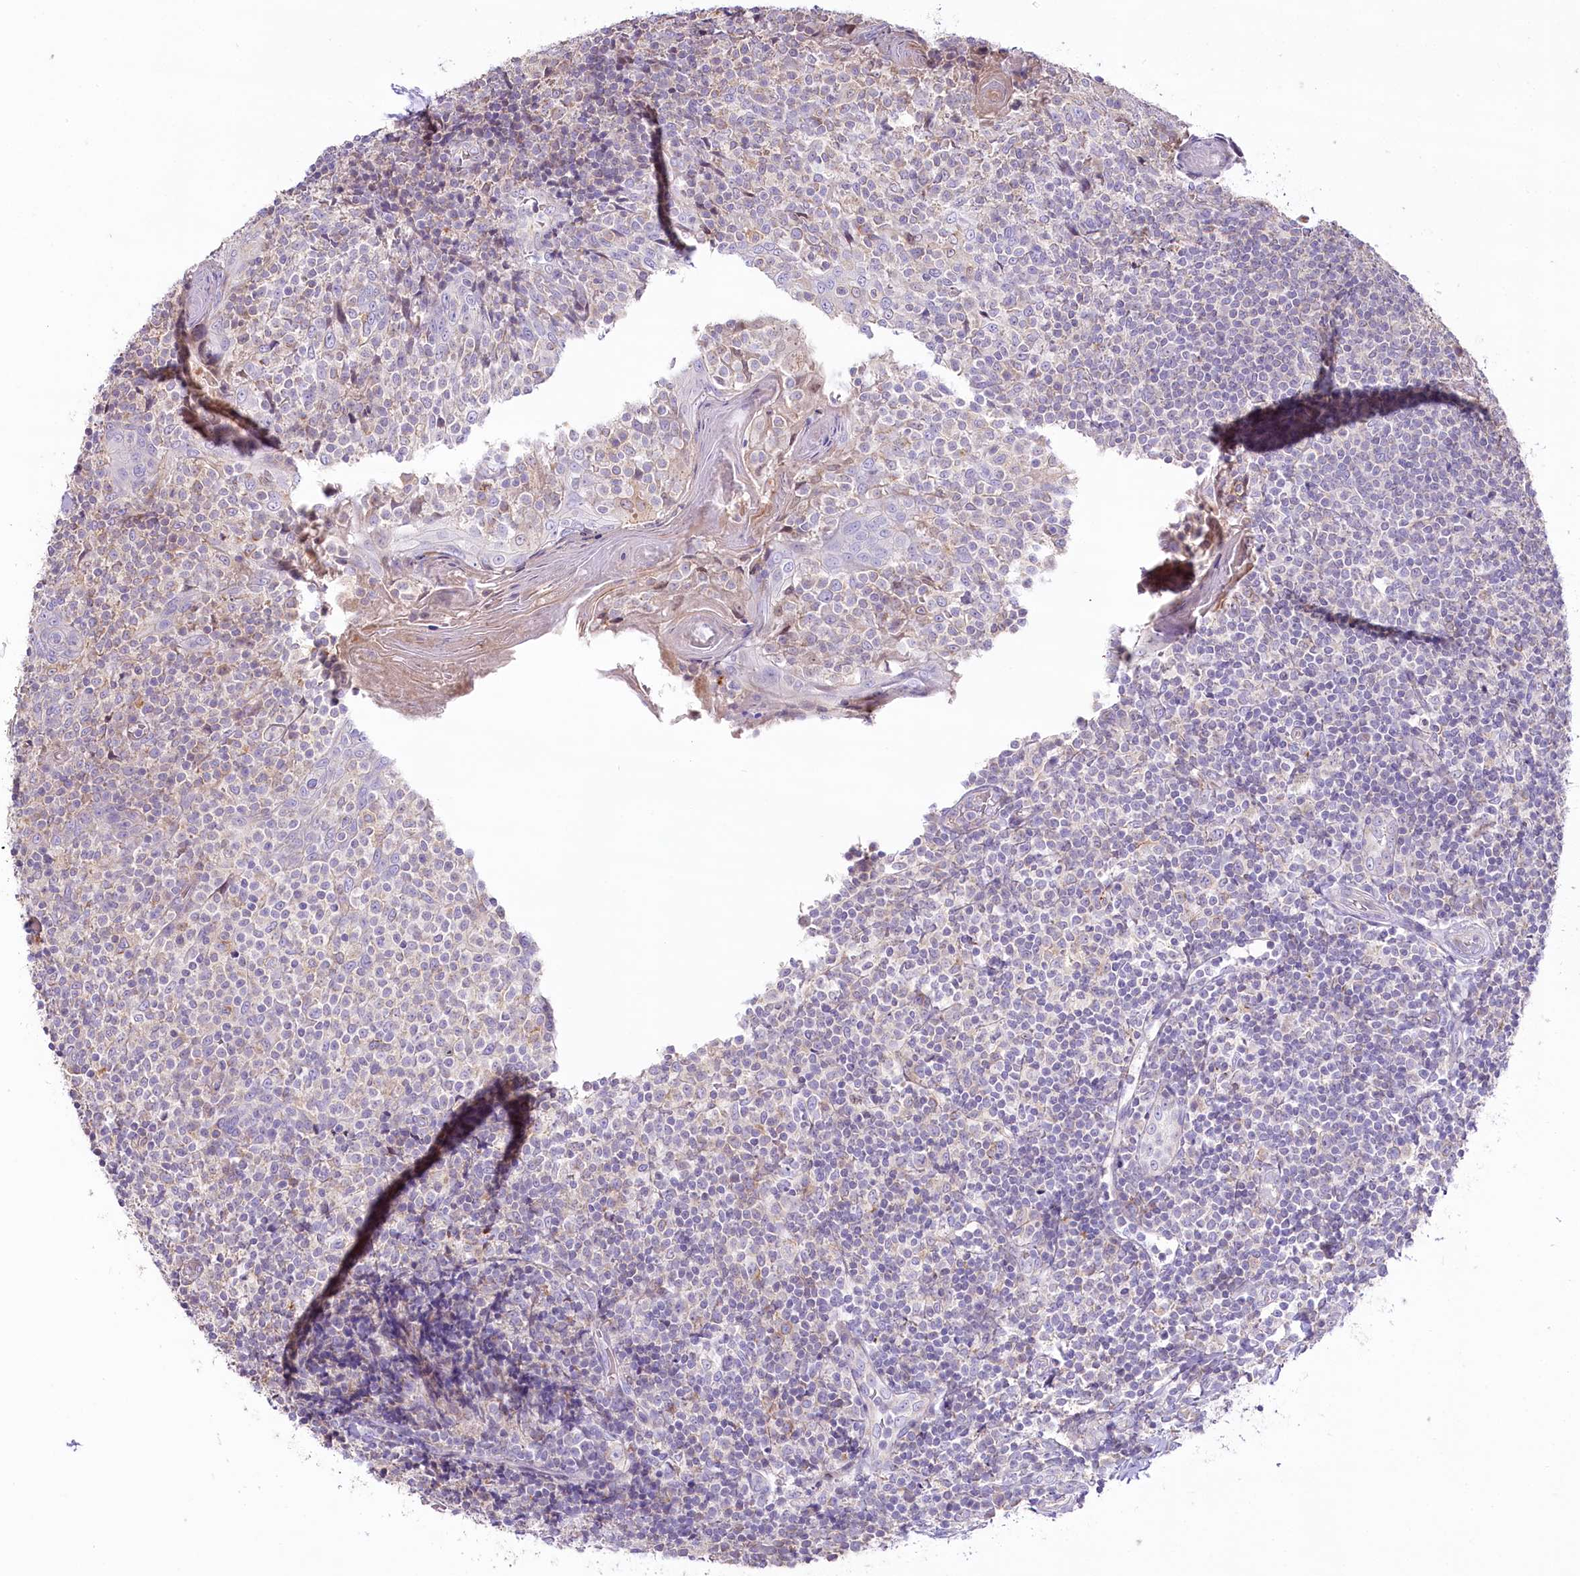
{"staining": {"intensity": "negative", "quantity": "none", "location": "none"}, "tissue": "tonsil", "cell_type": "Germinal center cells", "image_type": "normal", "snomed": [{"axis": "morphology", "description": "Normal tissue, NOS"}, {"axis": "topography", "description": "Tonsil"}], "caption": "This micrograph is of normal tonsil stained with immunohistochemistry (IHC) to label a protein in brown with the nuclei are counter-stained blue. There is no positivity in germinal center cells. (DAB (3,3'-diaminobenzidine) immunohistochemistry, high magnification).", "gene": "SLC6A11", "patient": {"sex": "female", "age": 19}}